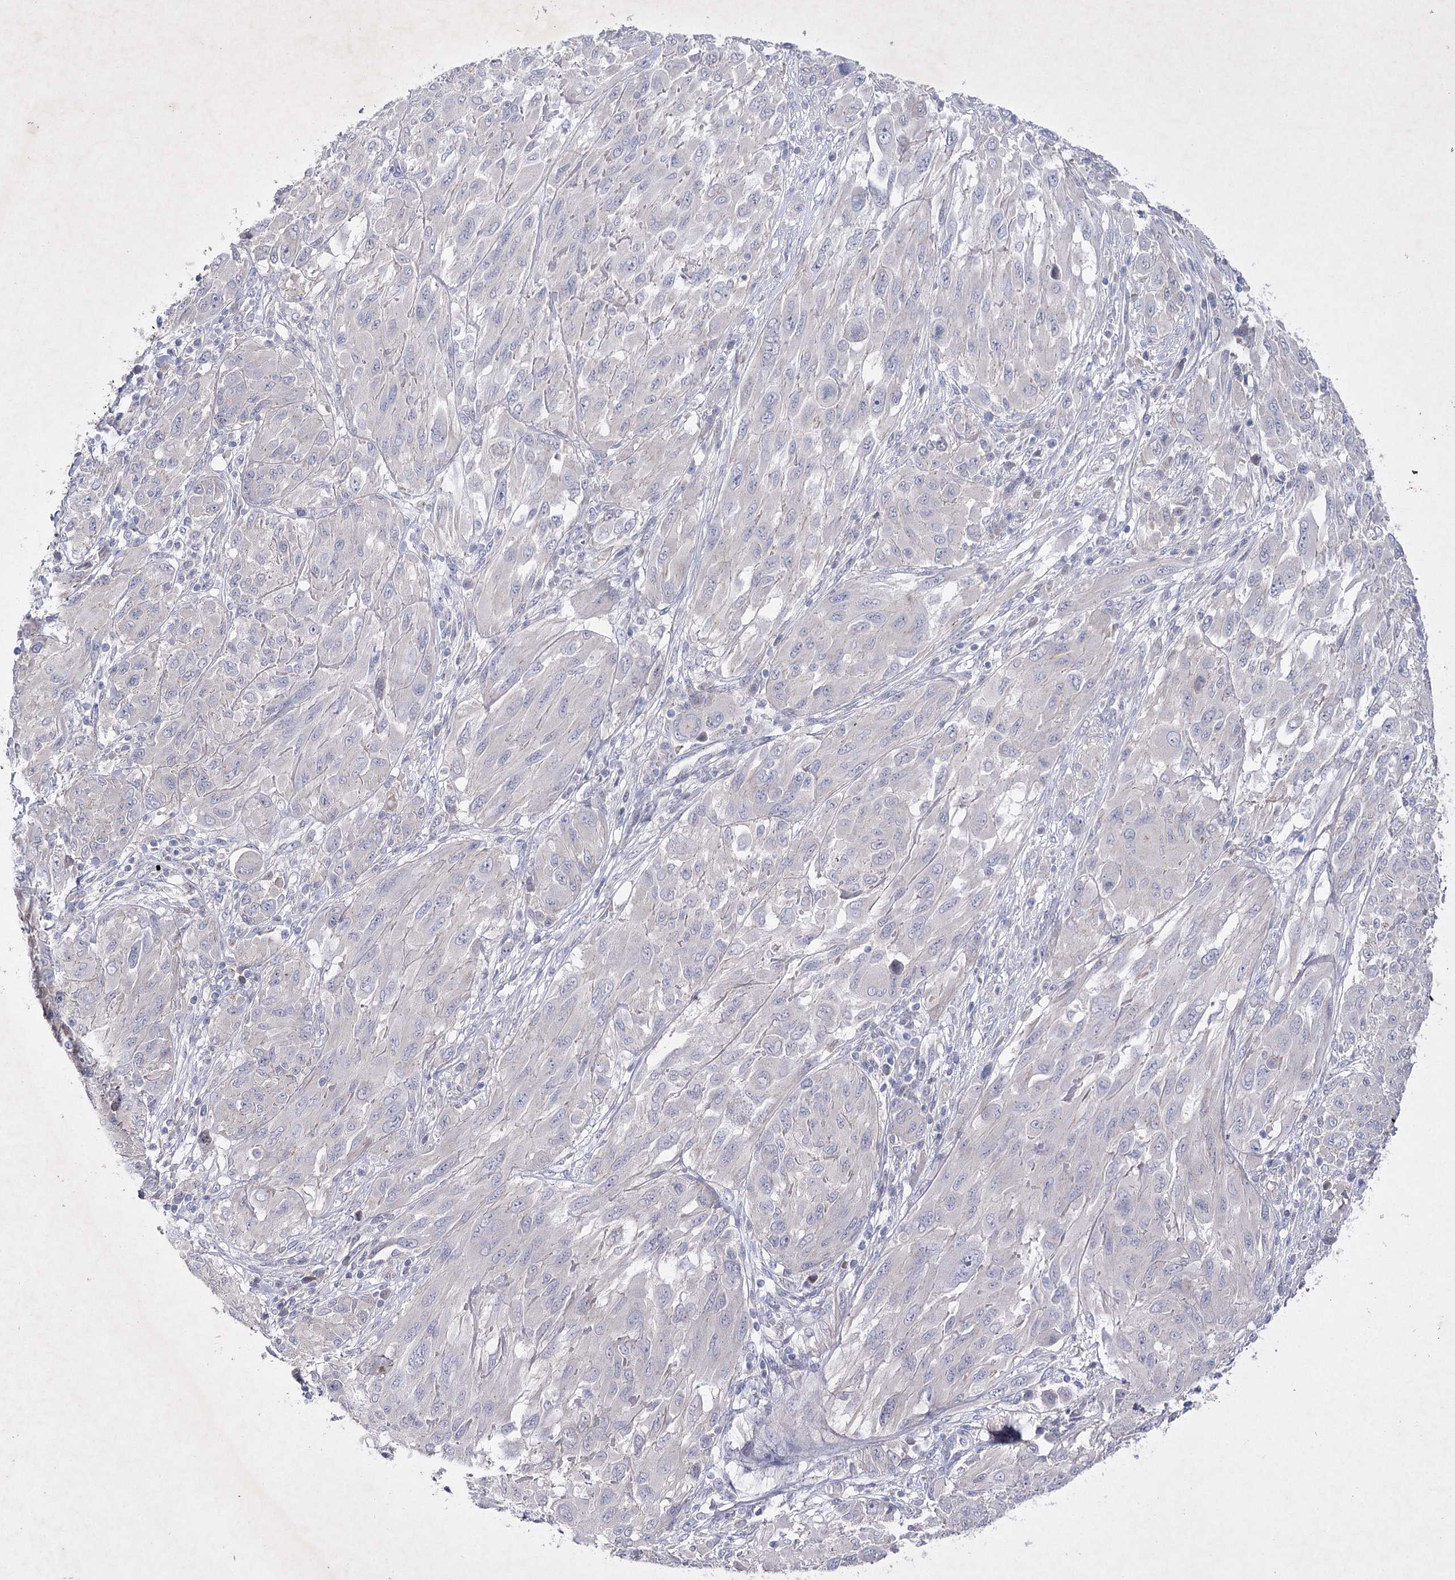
{"staining": {"intensity": "negative", "quantity": "none", "location": "none"}, "tissue": "melanoma", "cell_type": "Tumor cells", "image_type": "cancer", "snomed": [{"axis": "morphology", "description": "Malignant melanoma, NOS"}, {"axis": "topography", "description": "Skin"}], "caption": "Protein analysis of melanoma displays no significant staining in tumor cells.", "gene": "COX15", "patient": {"sex": "female", "age": 91}}